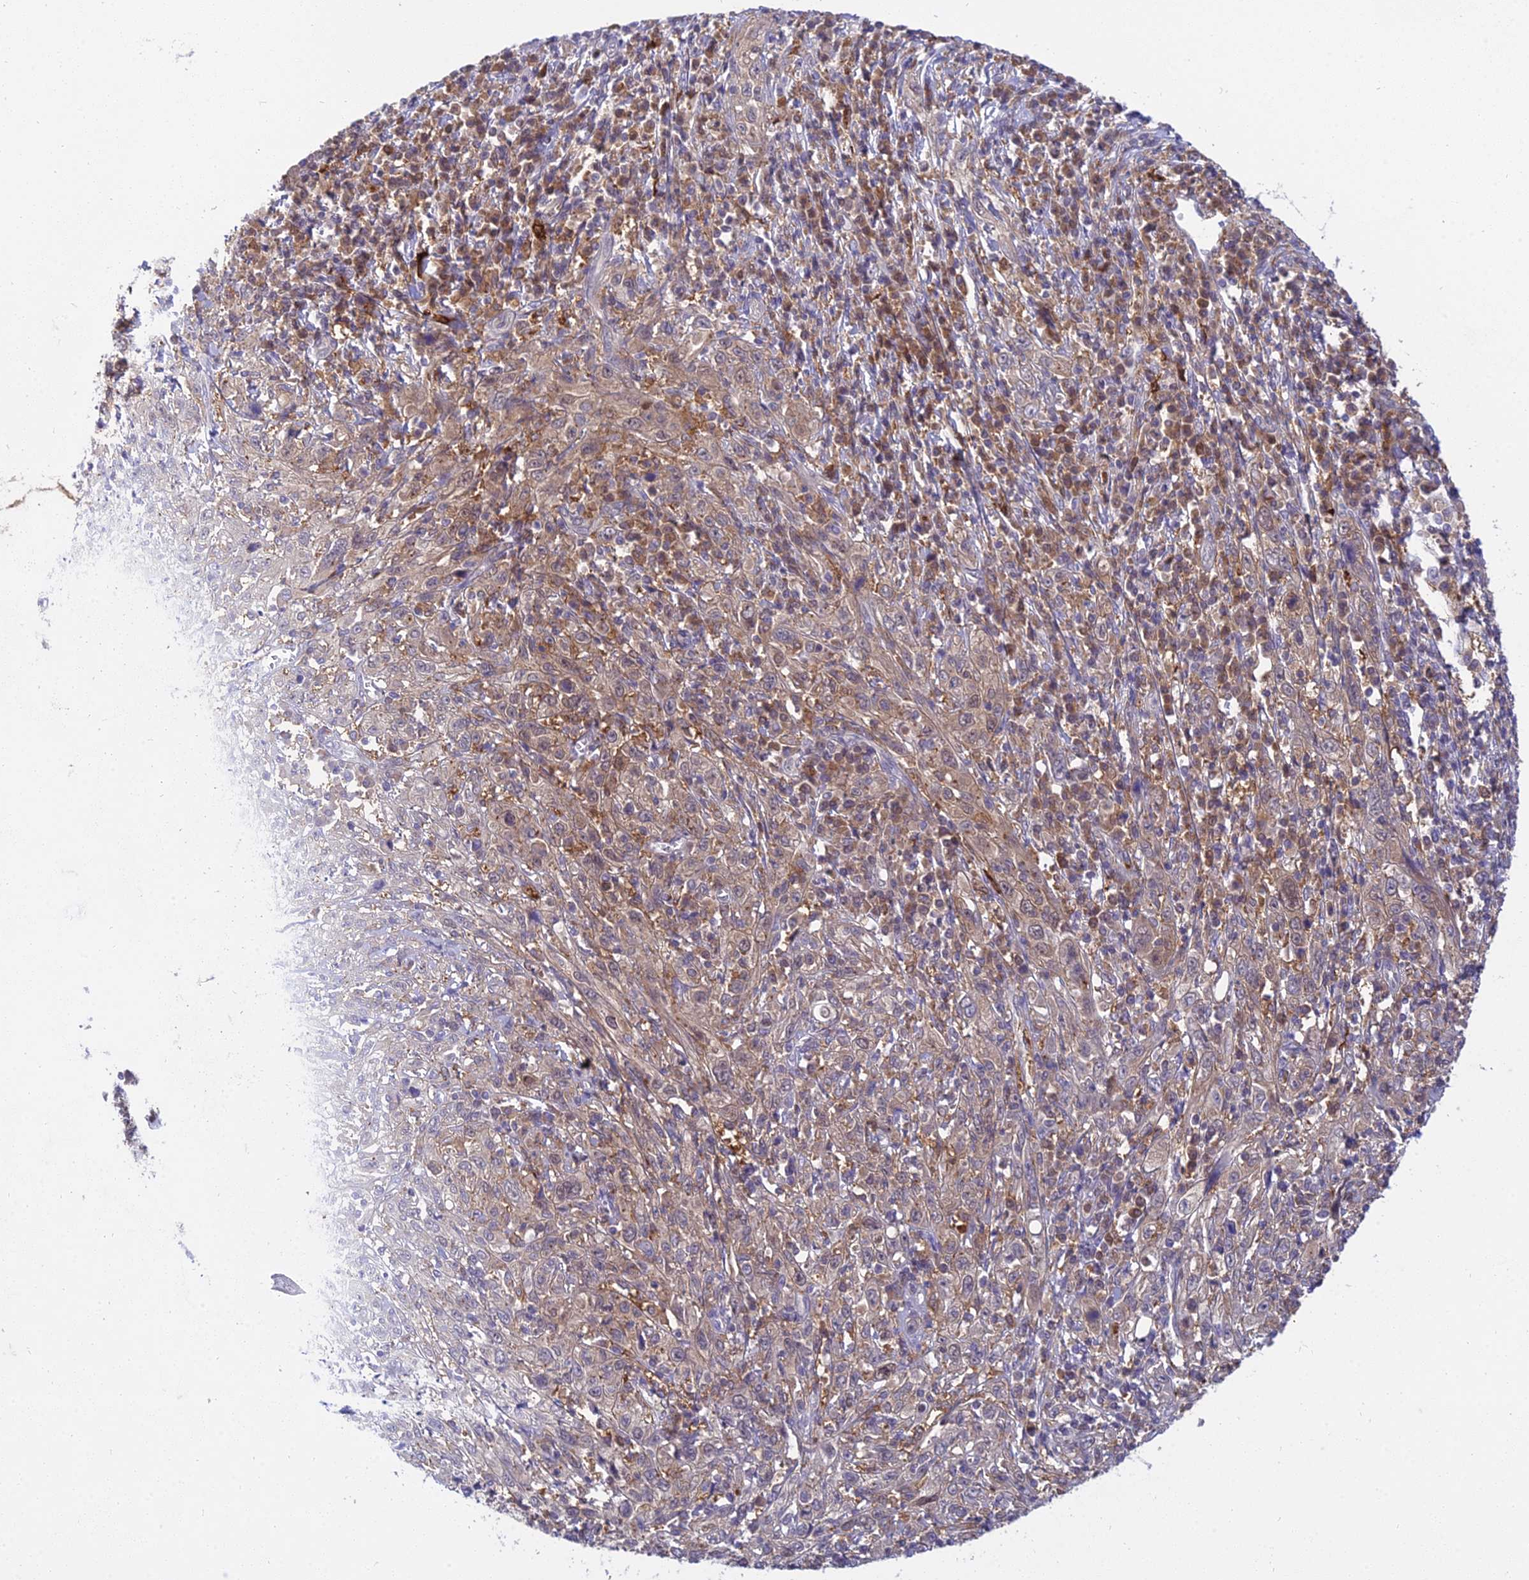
{"staining": {"intensity": "weak", "quantity": "25%-75%", "location": "cytoplasmic/membranous"}, "tissue": "cervical cancer", "cell_type": "Tumor cells", "image_type": "cancer", "snomed": [{"axis": "morphology", "description": "Squamous cell carcinoma, NOS"}, {"axis": "topography", "description": "Cervix"}], "caption": "Squamous cell carcinoma (cervical) stained with immunohistochemistry reveals weak cytoplasmic/membranous staining in approximately 25%-75% of tumor cells.", "gene": "UBE2G1", "patient": {"sex": "female", "age": 46}}